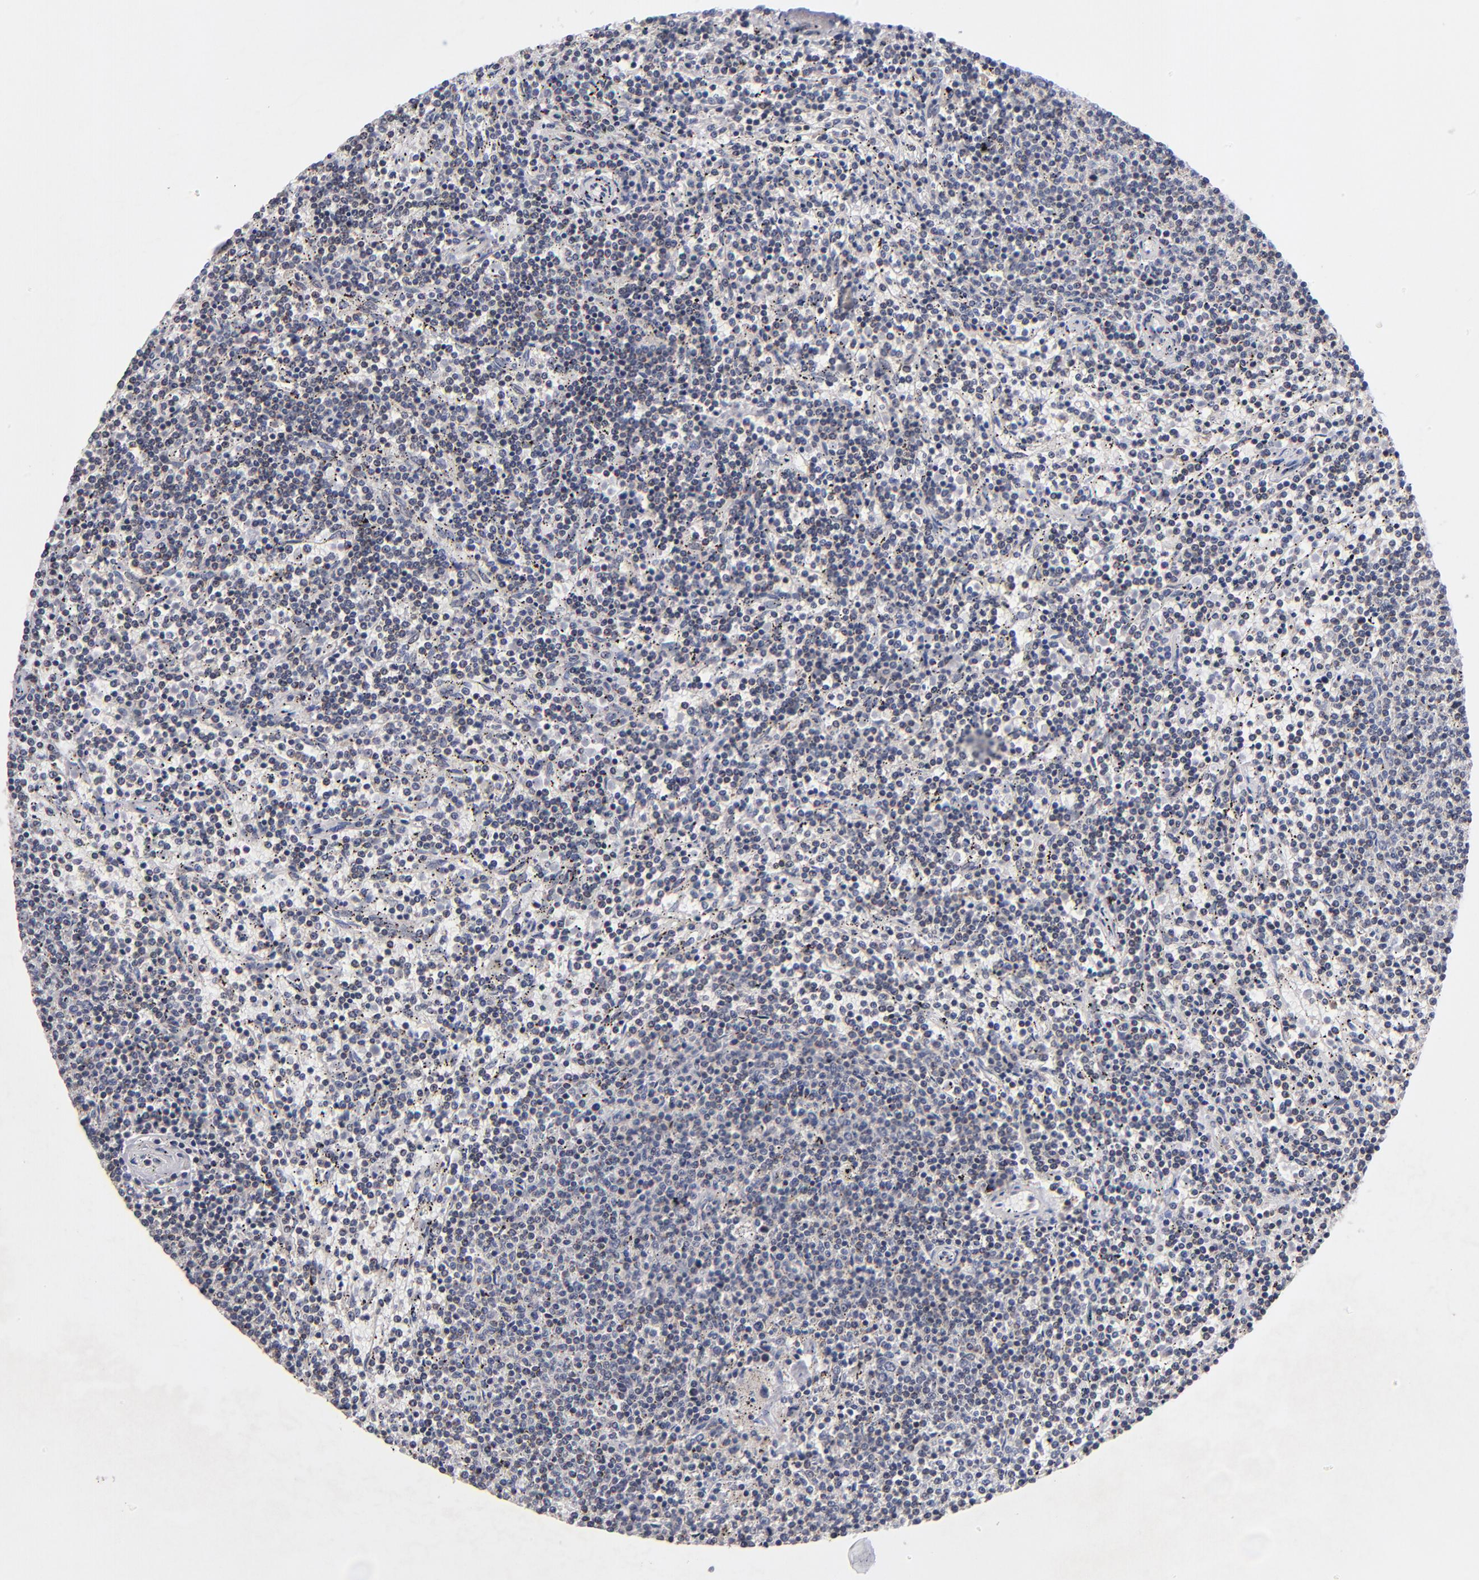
{"staining": {"intensity": "weak", "quantity": "25%-75%", "location": "nuclear"}, "tissue": "lymphoma", "cell_type": "Tumor cells", "image_type": "cancer", "snomed": [{"axis": "morphology", "description": "Malignant lymphoma, non-Hodgkin's type, Low grade"}, {"axis": "topography", "description": "Spleen"}], "caption": "Protein staining of low-grade malignant lymphoma, non-Hodgkin's type tissue demonstrates weak nuclear expression in about 25%-75% of tumor cells.", "gene": "ODF2", "patient": {"sex": "female", "age": 50}}